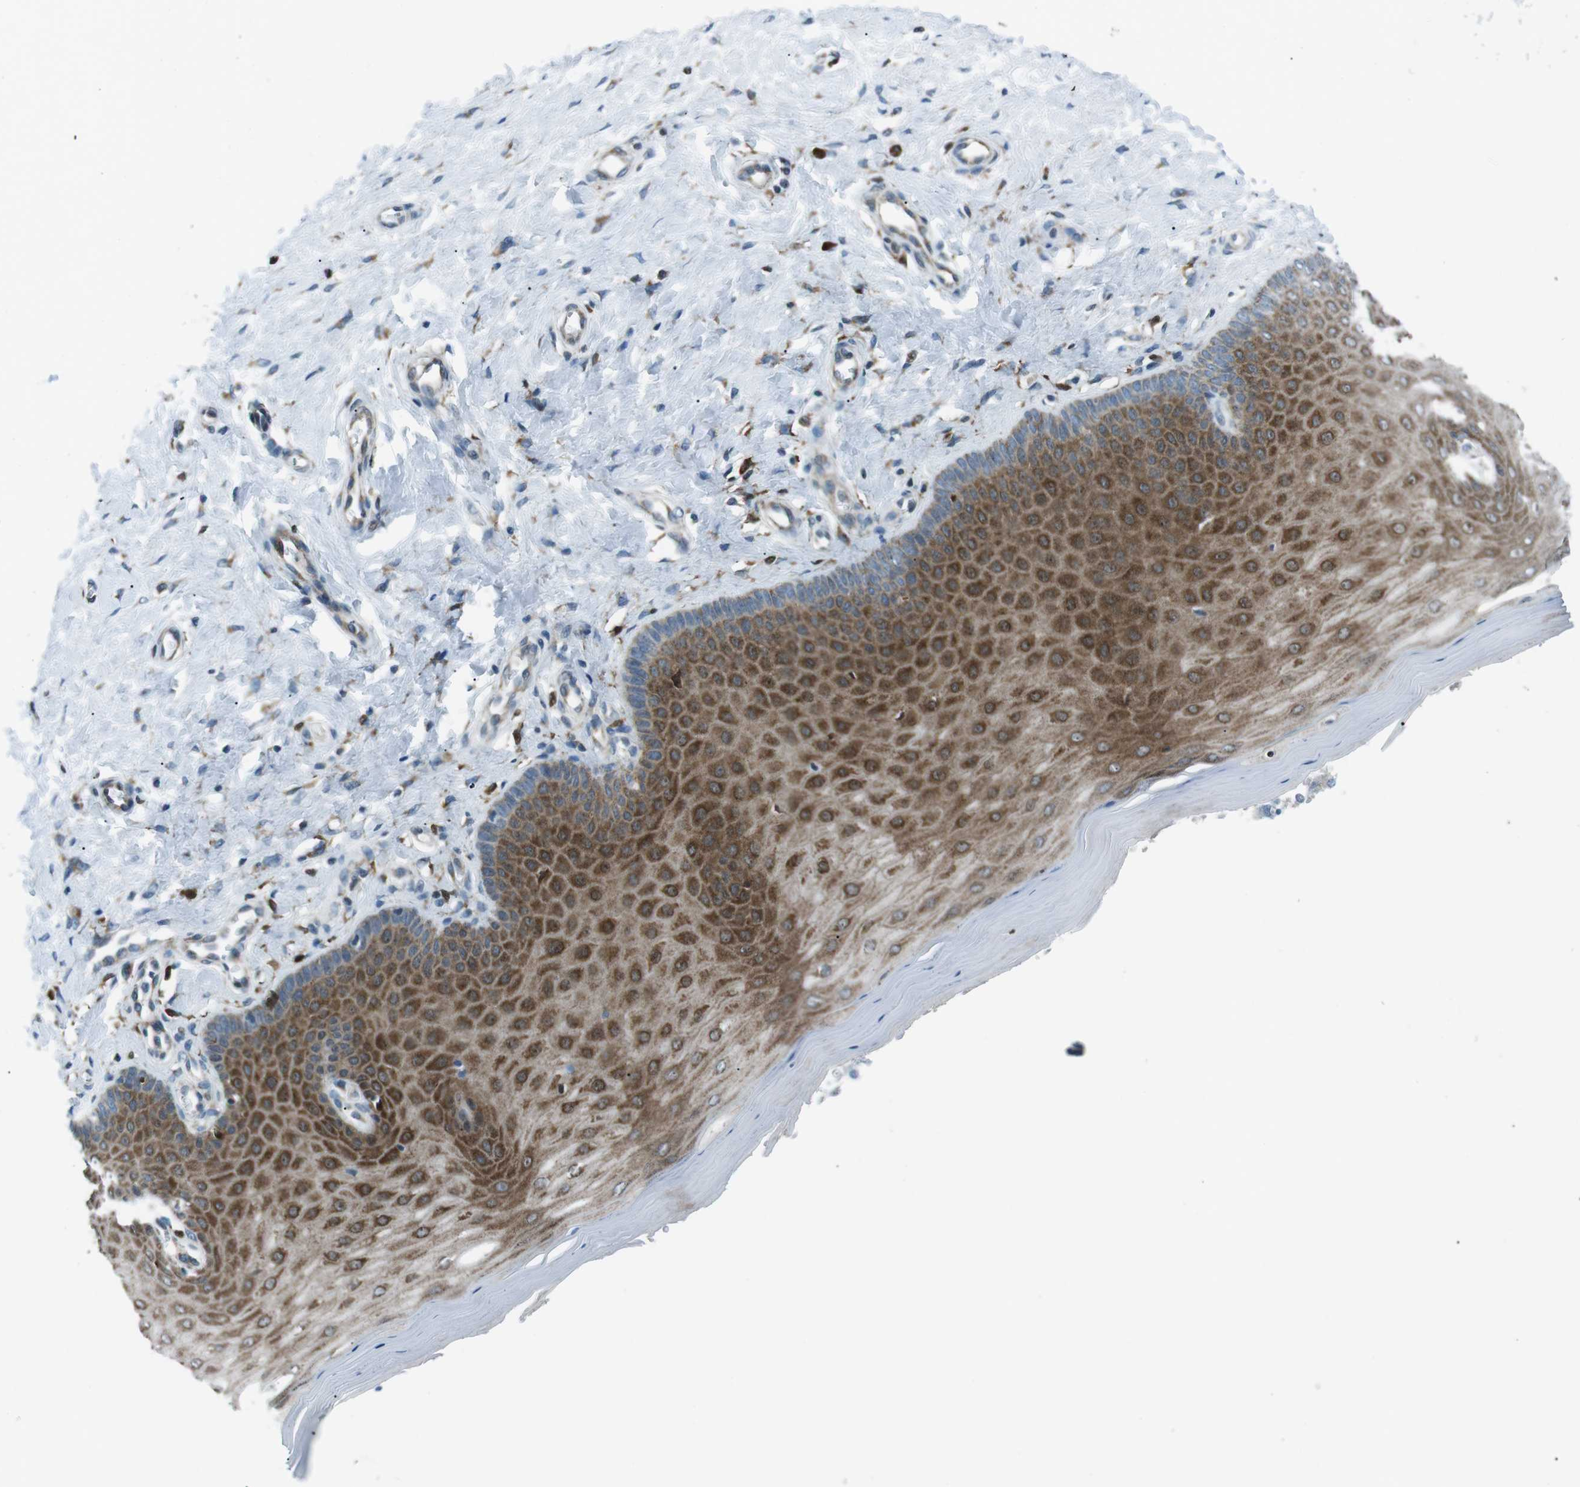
{"staining": {"intensity": "weak", "quantity": "25%-75%", "location": "cytoplasmic/membranous"}, "tissue": "cervix", "cell_type": "Glandular cells", "image_type": "normal", "snomed": [{"axis": "morphology", "description": "Normal tissue, NOS"}, {"axis": "topography", "description": "Cervix"}], "caption": "The immunohistochemical stain labels weak cytoplasmic/membranous expression in glandular cells of unremarkable cervix. (DAB (3,3'-diaminobenzidine) = brown stain, brightfield microscopy at high magnification).", "gene": "BLNK", "patient": {"sex": "female", "age": 55}}